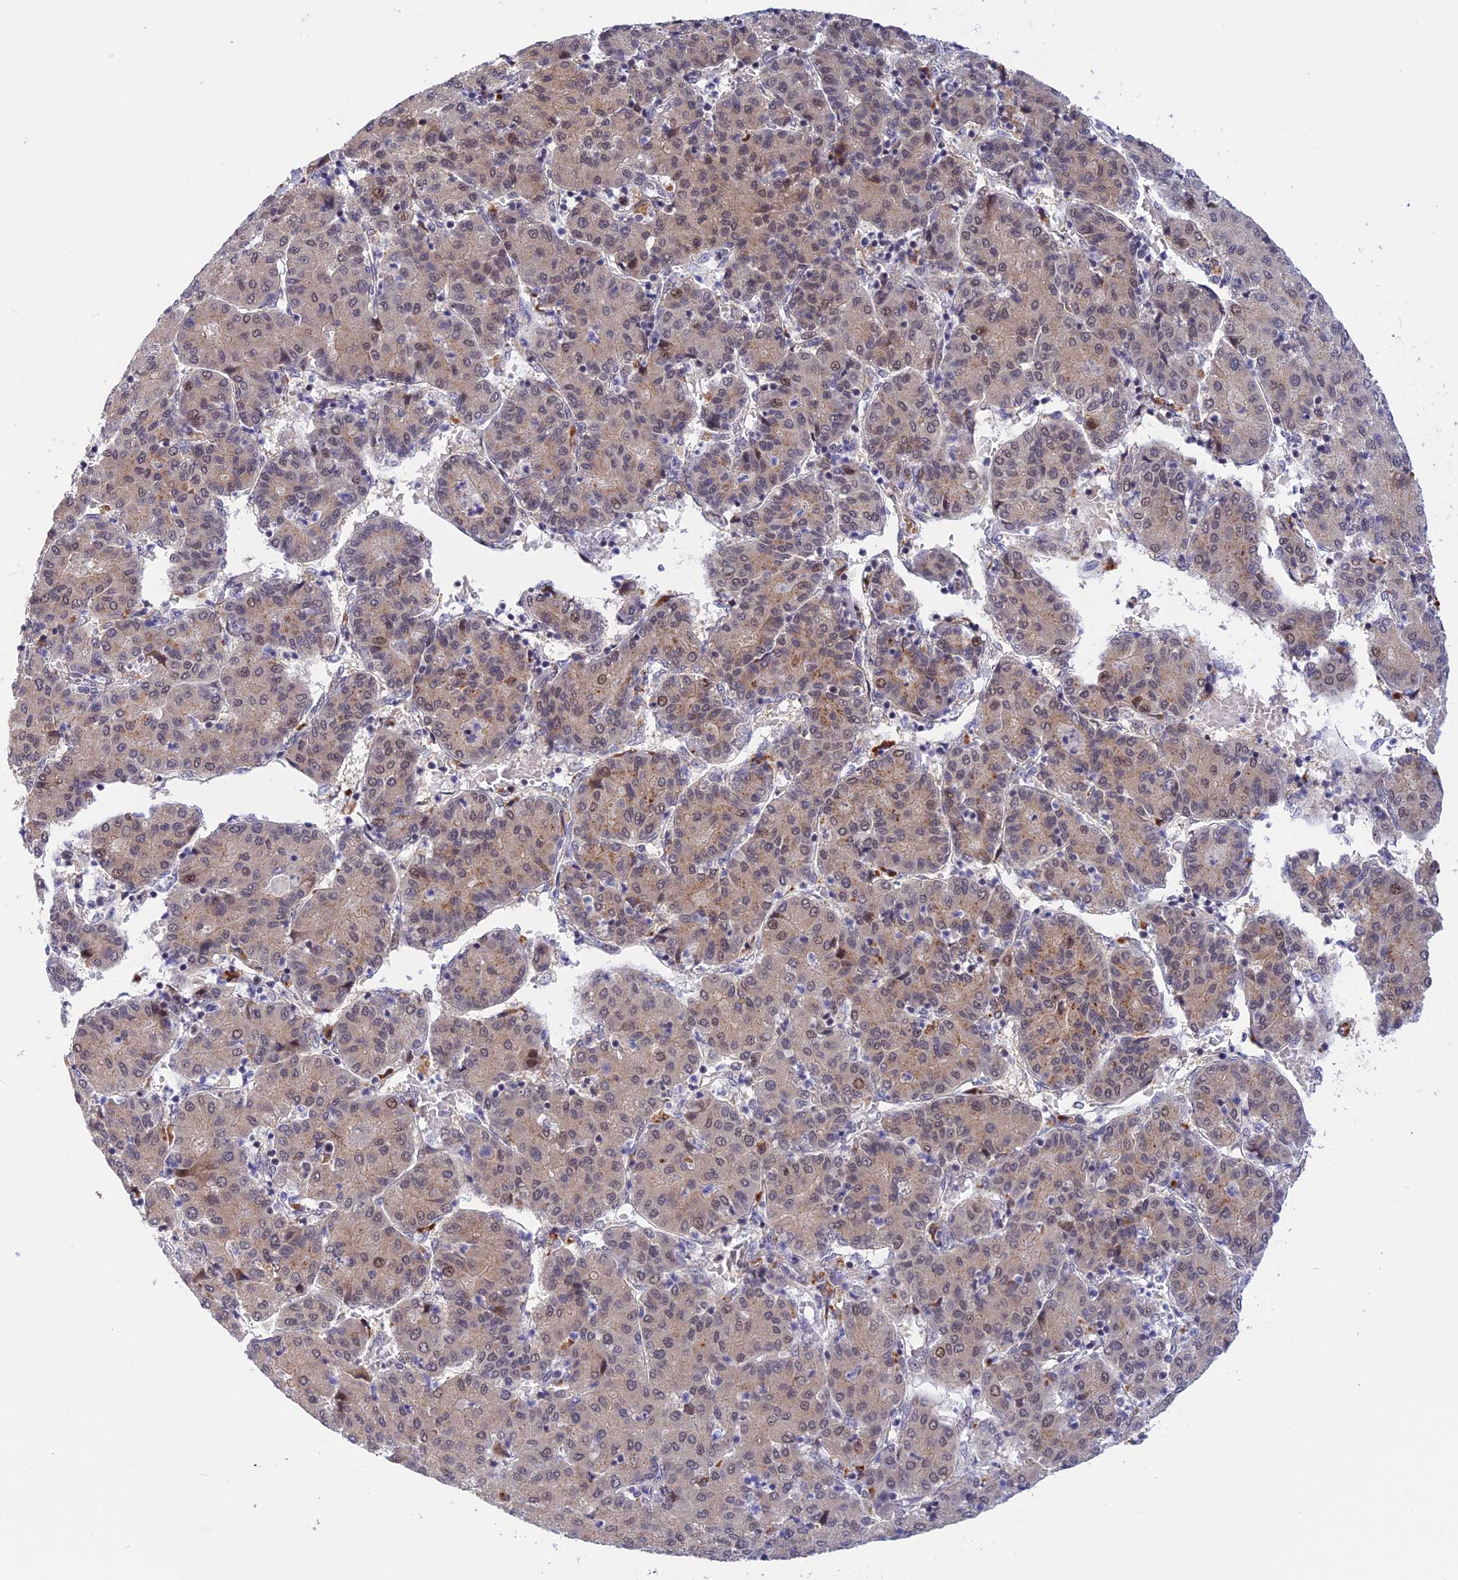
{"staining": {"intensity": "weak", "quantity": "25%-75%", "location": "cytoplasmic/membranous,nuclear"}, "tissue": "liver cancer", "cell_type": "Tumor cells", "image_type": "cancer", "snomed": [{"axis": "morphology", "description": "Carcinoma, Hepatocellular, NOS"}, {"axis": "topography", "description": "Liver"}], "caption": "Liver hepatocellular carcinoma stained for a protein (brown) exhibits weak cytoplasmic/membranous and nuclear positive expression in approximately 25%-75% of tumor cells.", "gene": "POLR2C", "patient": {"sex": "male", "age": 65}}